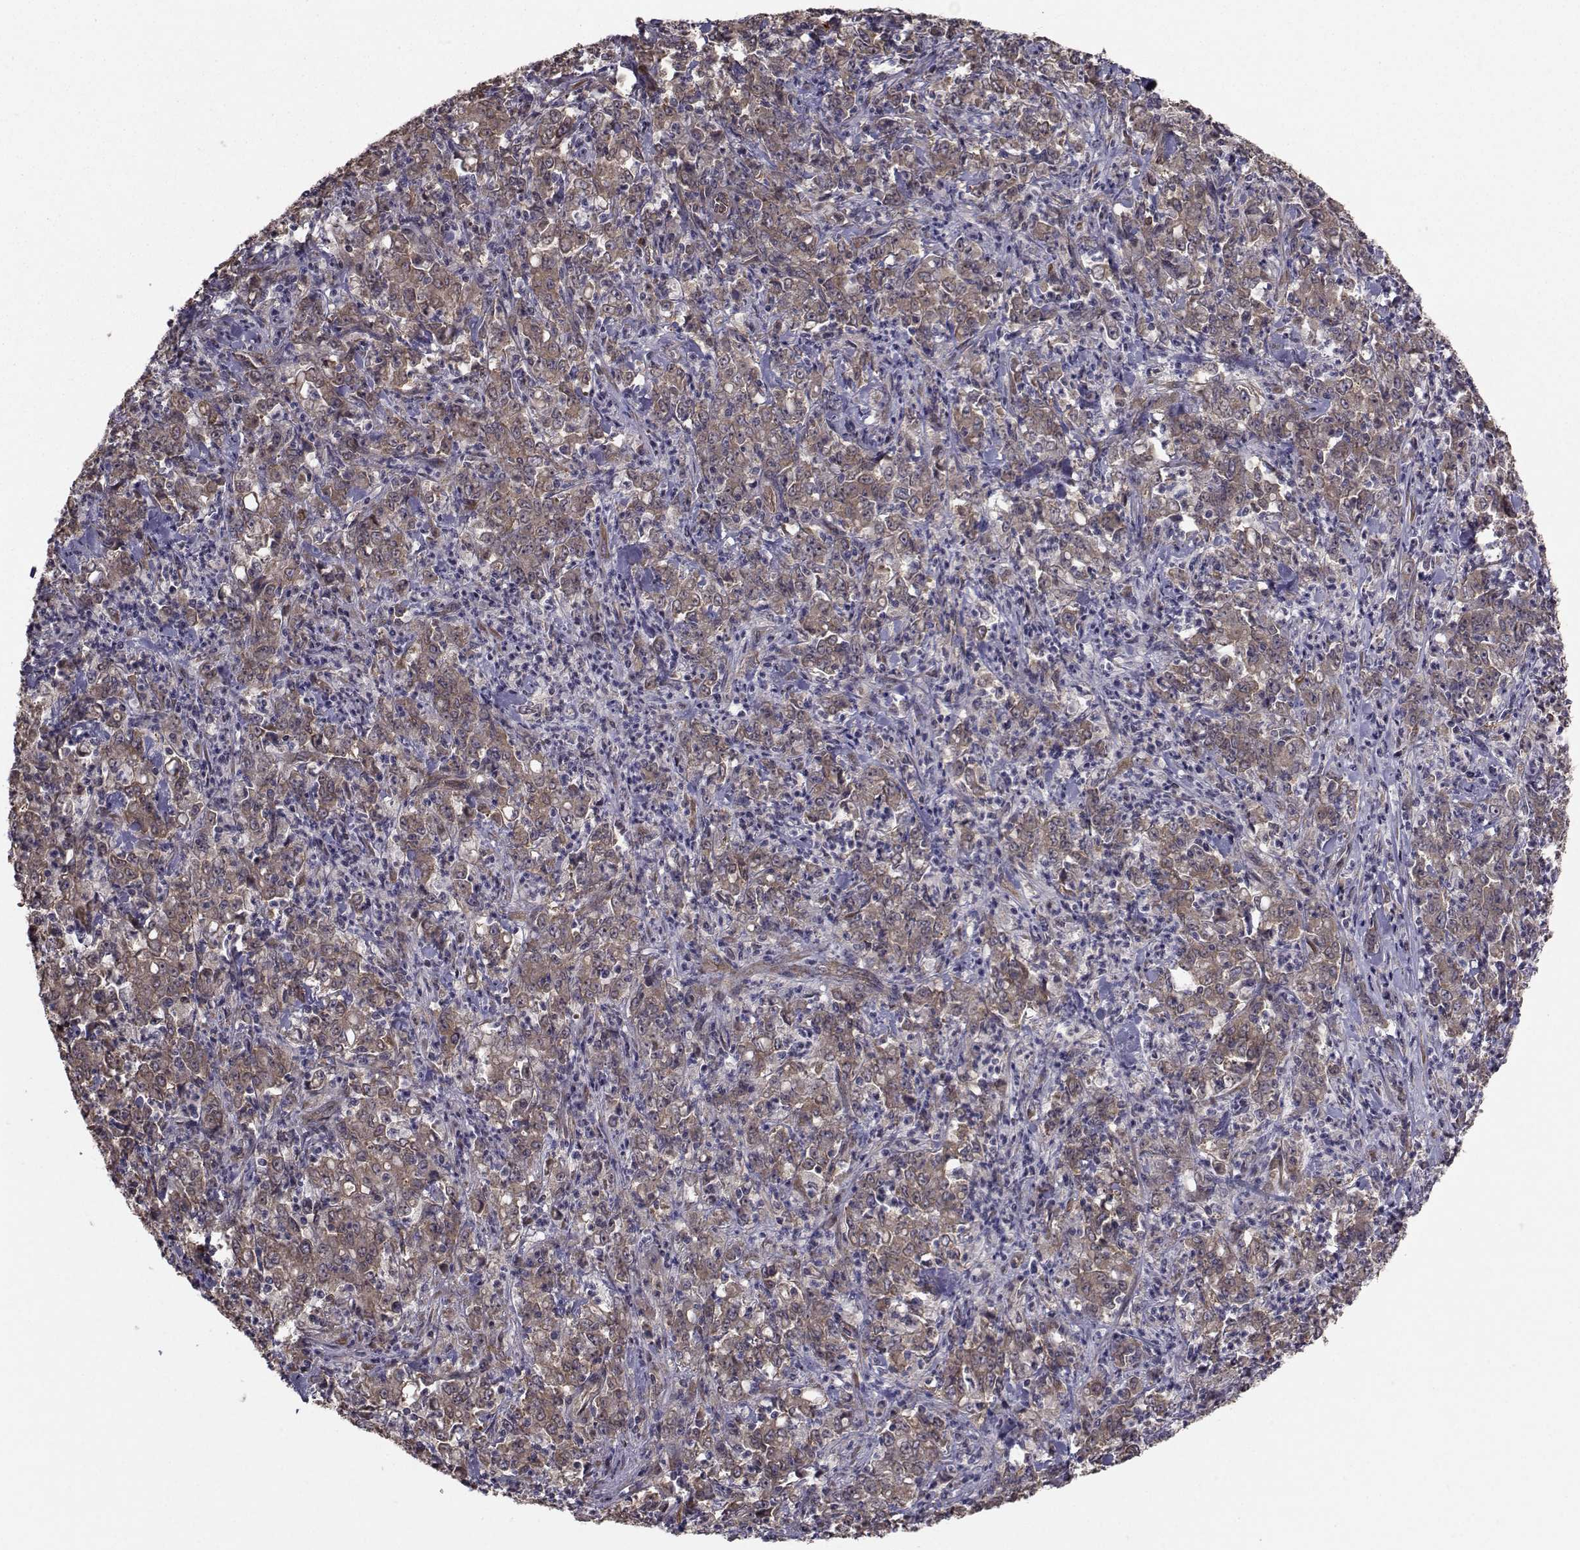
{"staining": {"intensity": "weak", "quantity": ">75%", "location": "cytoplasmic/membranous"}, "tissue": "stomach cancer", "cell_type": "Tumor cells", "image_type": "cancer", "snomed": [{"axis": "morphology", "description": "Adenocarcinoma, NOS"}, {"axis": "topography", "description": "Stomach, lower"}], "caption": "Immunohistochemistry (IHC) photomicrograph of neoplastic tissue: human stomach cancer stained using immunohistochemistry shows low levels of weak protein expression localized specifically in the cytoplasmic/membranous of tumor cells, appearing as a cytoplasmic/membranous brown color.", "gene": "TRIP10", "patient": {"sex": "female", "age": 71}}